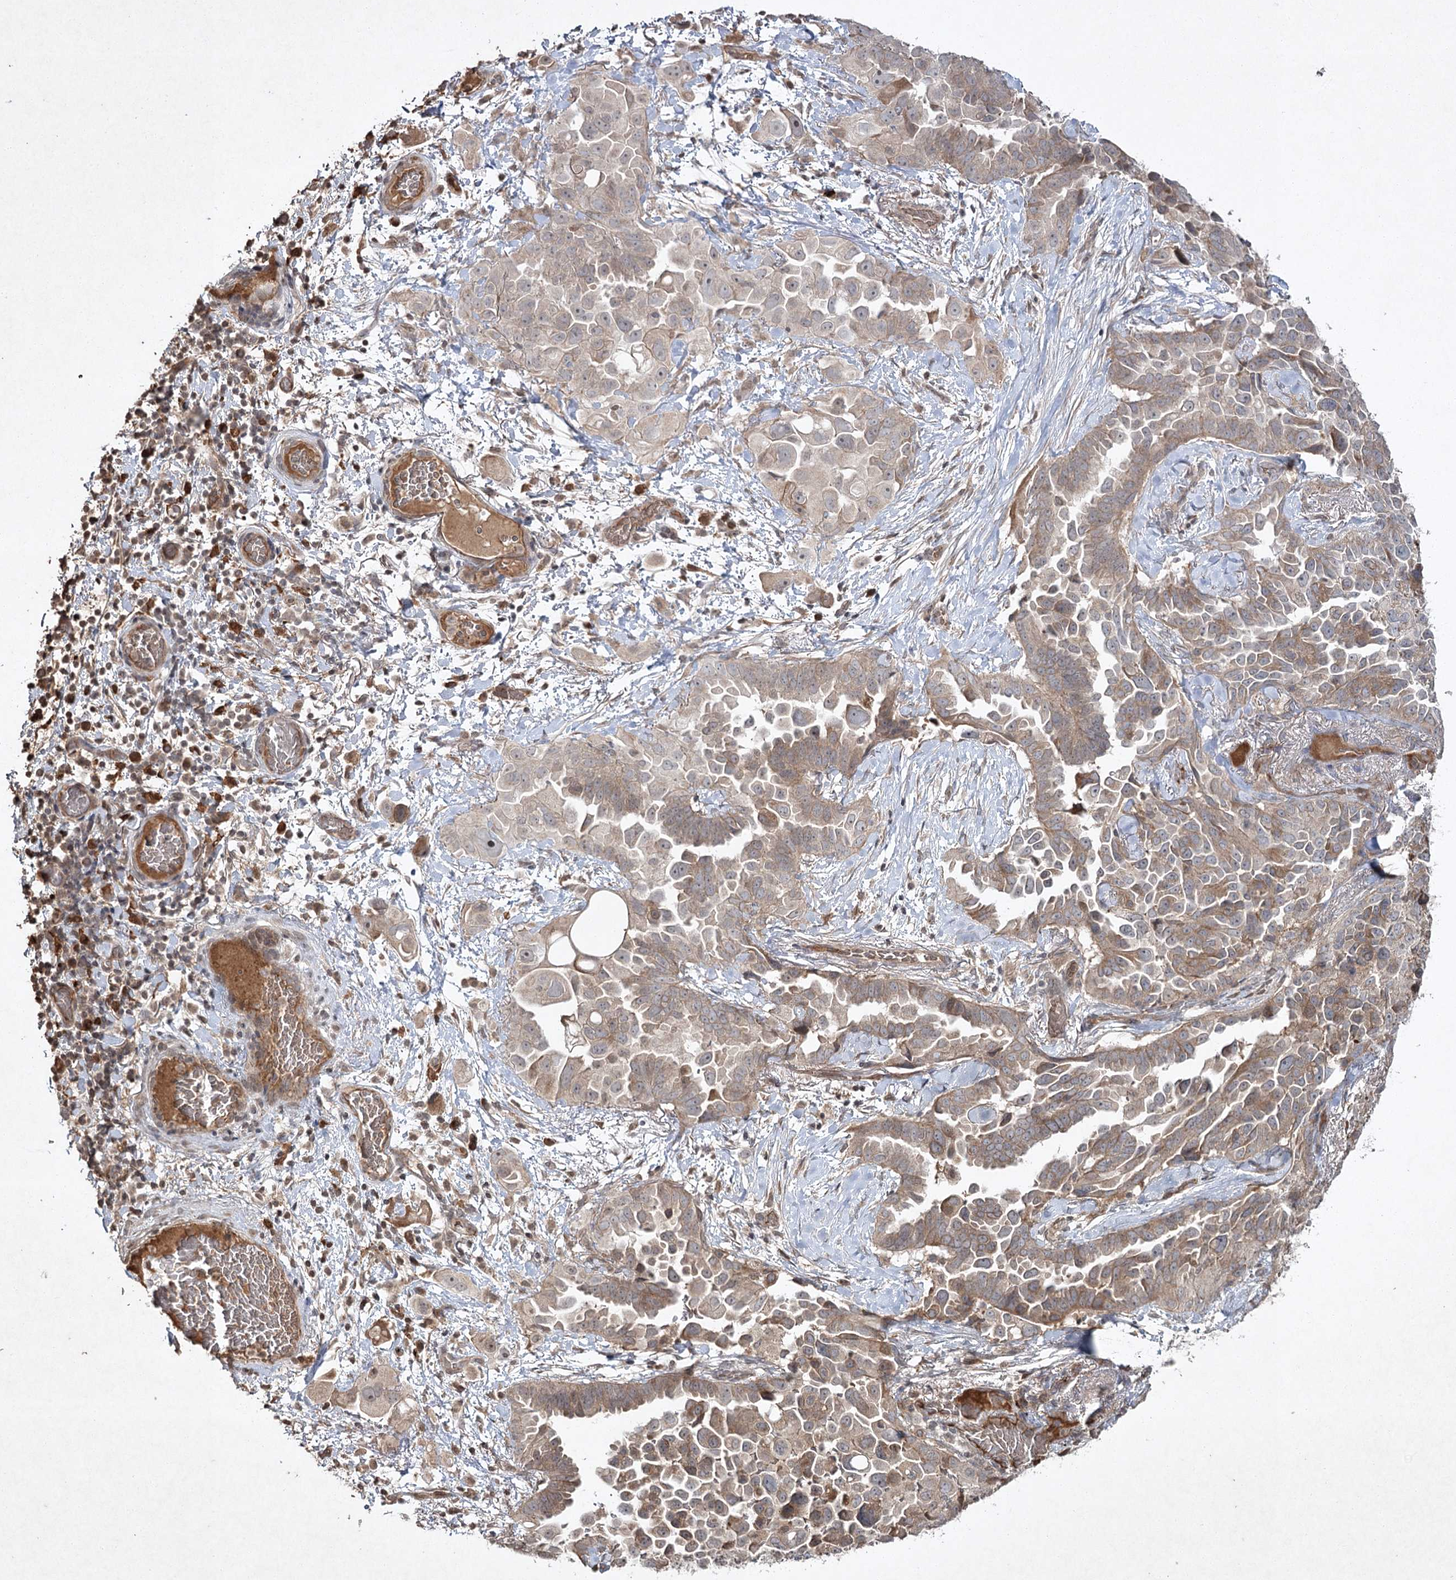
{"staining": {"intensity": "weak", "quantity": "25%-75%", "location": "cytoplasmic/membranous"}, "tissue": "lung cancer", "cell_type": "Tumor cells", "image_type": "cancer", "snomed": [{"axis": "morphology", "description": "Adenocarcinoma, NOS"}, {"axis": "topography", "description": "Lung"}], "caption": "Immunohistochemistry photomicrograph of human lung cancer stained for a protein (brown), which shows low levels of weak cytoplasmic/membranous expression in about 25%-75% of tumor cells.", "gene": "CYP2B6", "patient": {"sex": "female", "age": 67}}